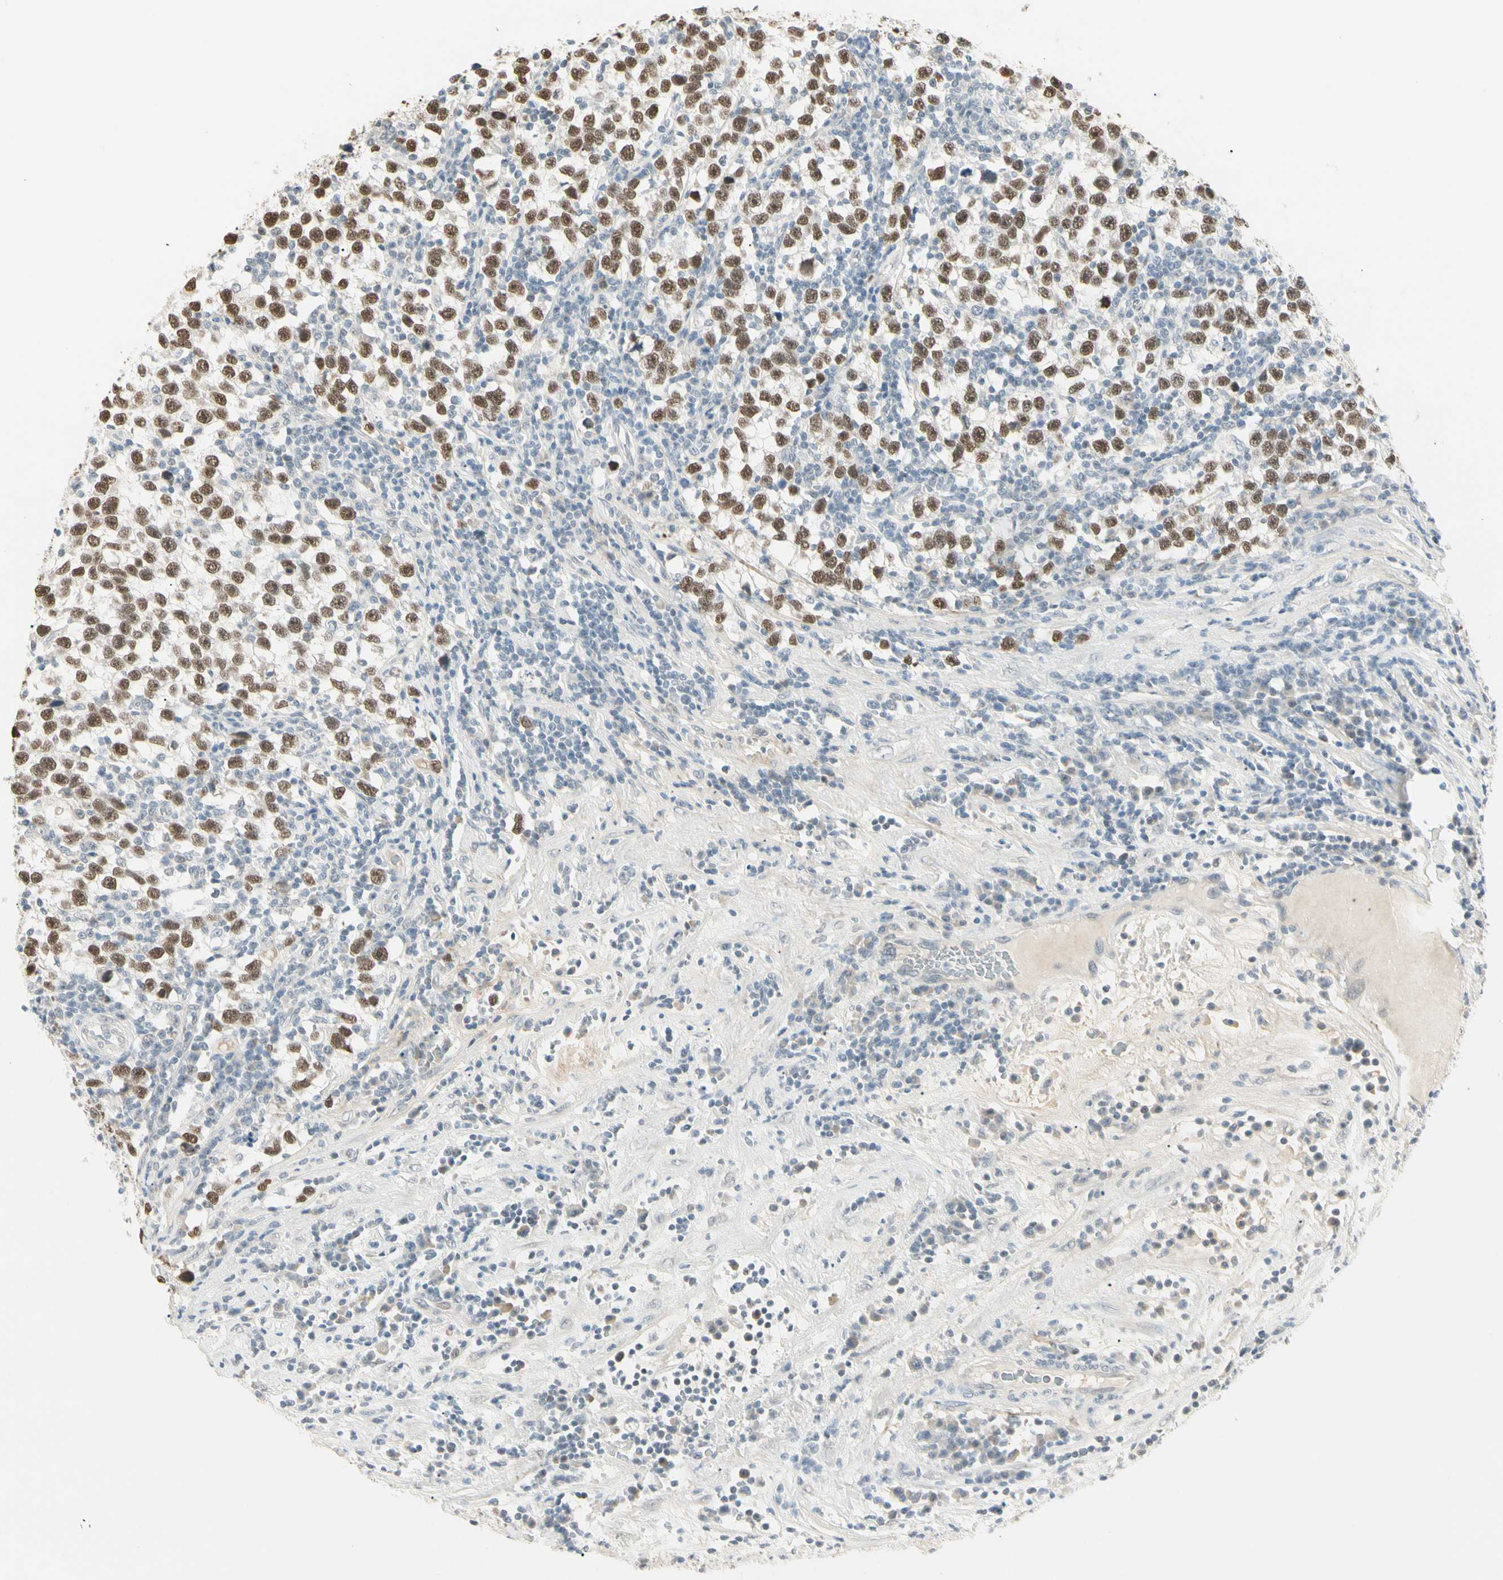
{"staining": {"intensity": "moderate", "quantity": ">75%", "location": "nuclear"}, "tissue": "testis cancer", "cell_type": "Tumor cells", "image_type": "cancer", "snomed": [{"axis": "morphology", "description": "Seminoma, NOS"}, {"axis": "topography", "description": "Testis"}], "caption": "Moderate nuclear staining is identified in approximately >75% of tumor cells in testis cancer. Immunohistochemistry (ihc) stains the protein of interest in brown and the nuclei are stained blue.", "gene": "ASPN", "patient": {"sex": "male", "age": 43}}